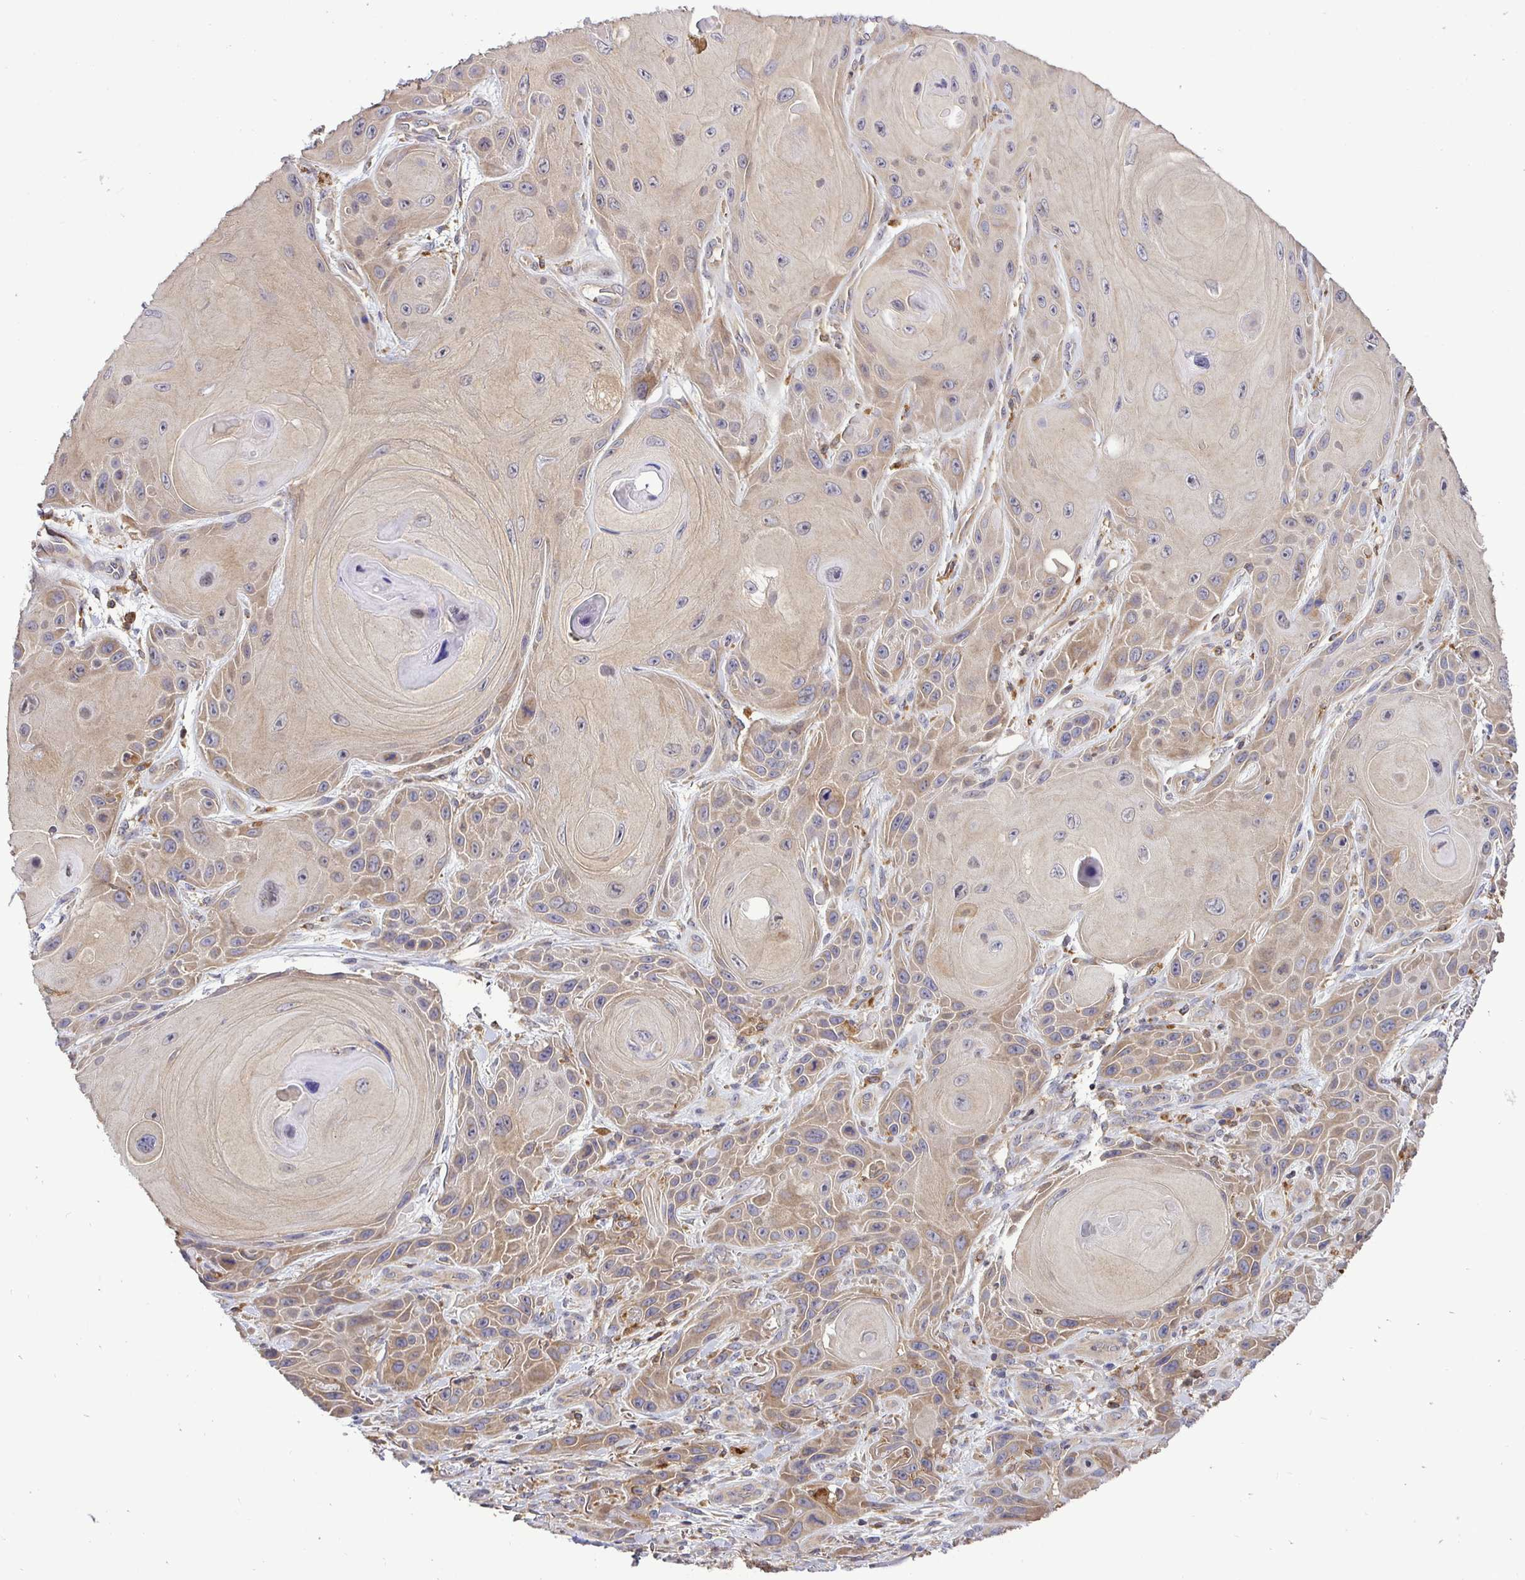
{"staining": {"intensity": "moderate", "quantity": "25%-75%", "location": "cytoplasmic/membranous"}, "tissue": "skin cancer", "cell_type": "Tumor cells", "image_type": "cancer", "snomed": [{"axis": "morphology", "description": "Squamous cell carcinoma, NOS"}, {"axis": "topography", "description": "Skin"}], "caption": "Immunohistochemistry (IHC) photomicrograph of neoplastic tissue: human skin cancer stained using IHC demonstrates medium levels of moderate protein expression localized specifically in the cytoplasmic/membranous of tumor cells, appearing as a cytoplasmic/membranous brown color.", "gene": "ATP6V1F", "patient": {"sex": "female", "age": 94}}